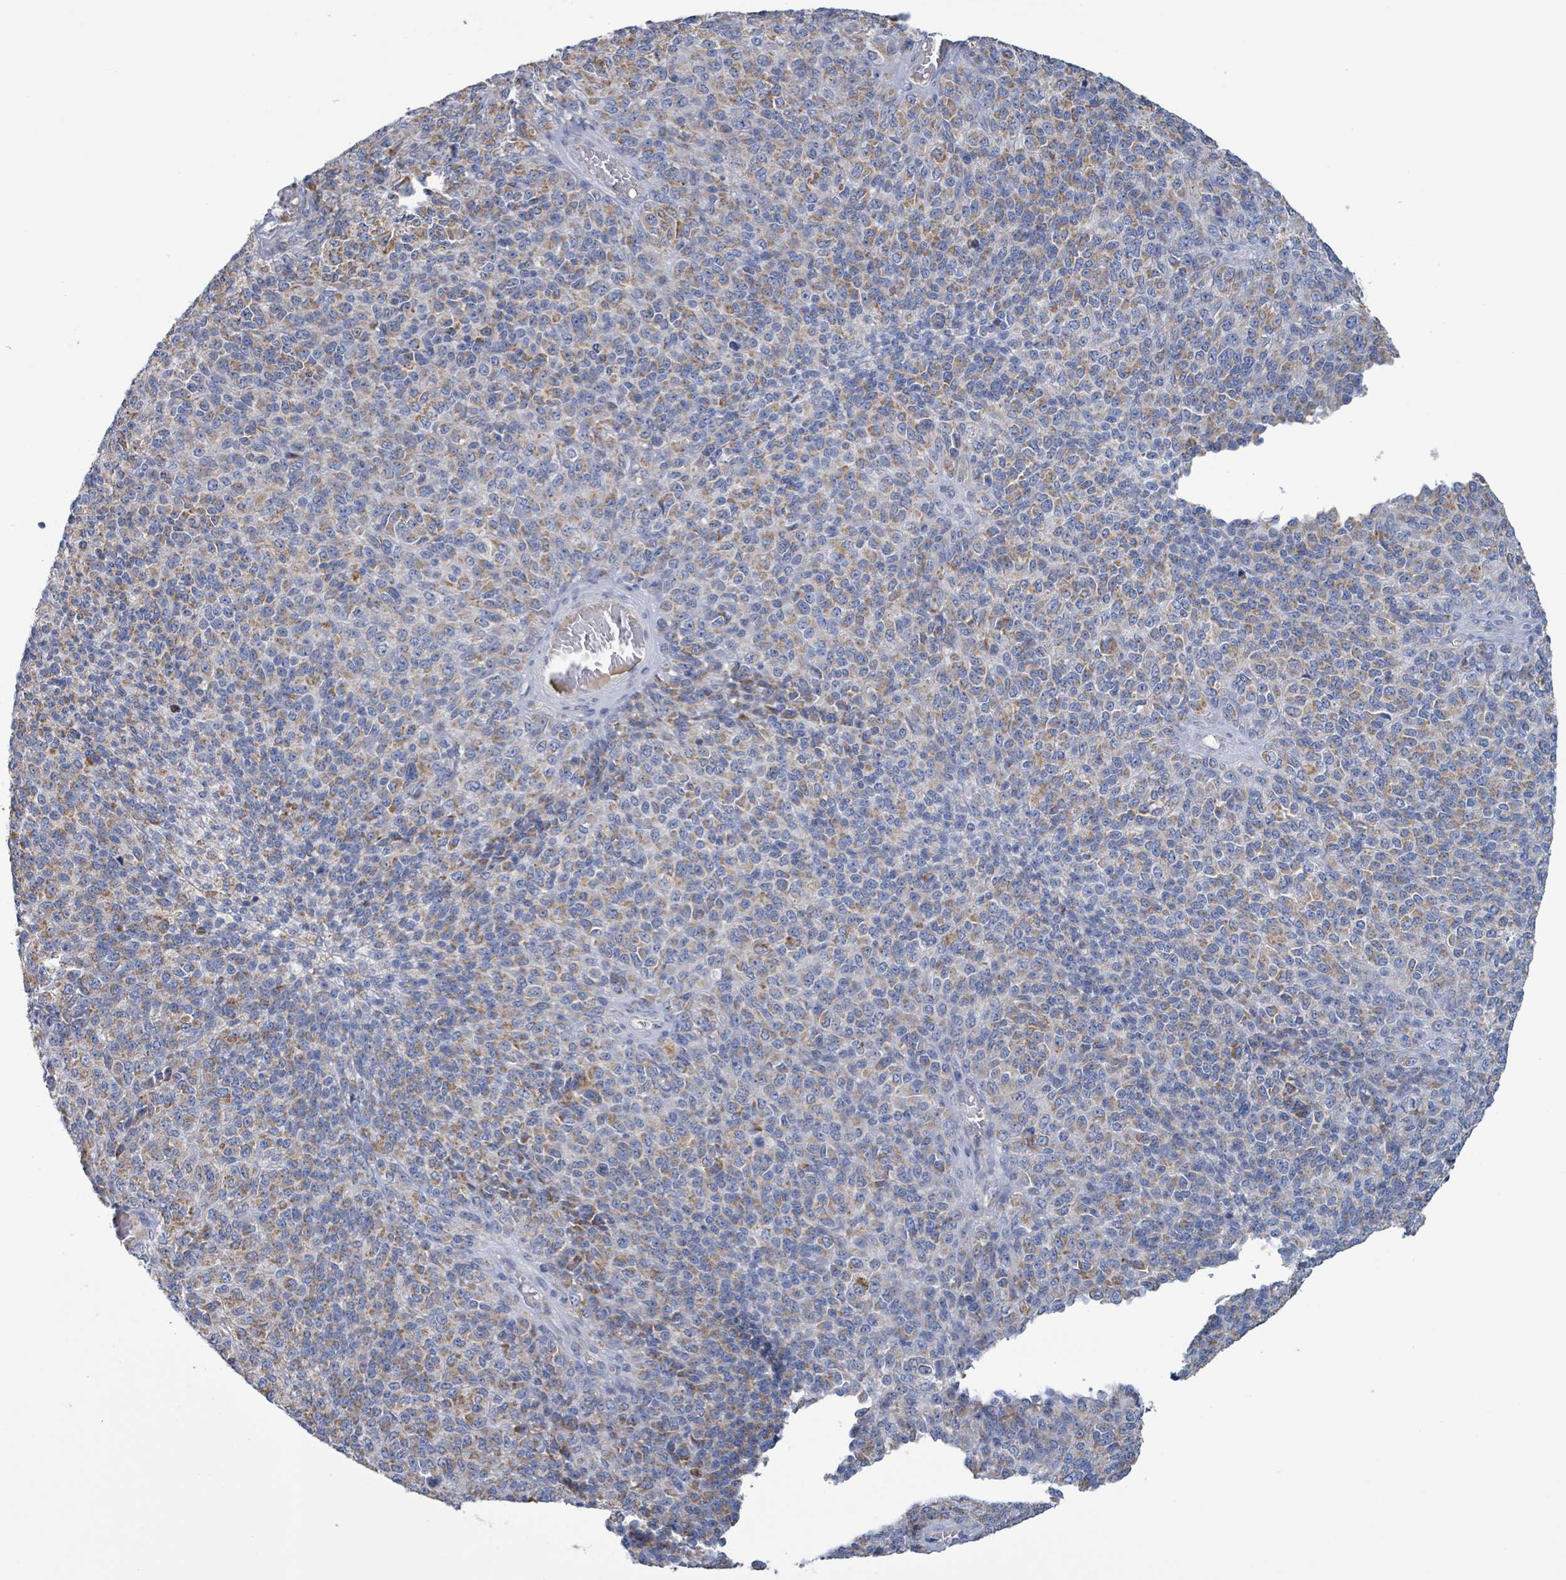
{"staining": {"intensity": "moderate", "quantity": "25%-75%", "location": "cytoplasmic/membranous"}, "tissue": "melanoma", "cell_type": "Tumor cells", "image_type": "cancer", "snomed": [{"axis": "morphology", "description": "Malignant melanoma, Metastatic site"}, {"axis": "topography", "description": "Brain"}], "caption": "Protein expression analysis of human malignant melanoma (metastatic site) reveals moderate cytoplasmic/membranous staining in approximately 25%-75% of tumor cells. (Brightfield microscopy of DAB IHC at high magnification).", "gene": "AKR1C4", "patient": {"sex": "female", "age": 56}}